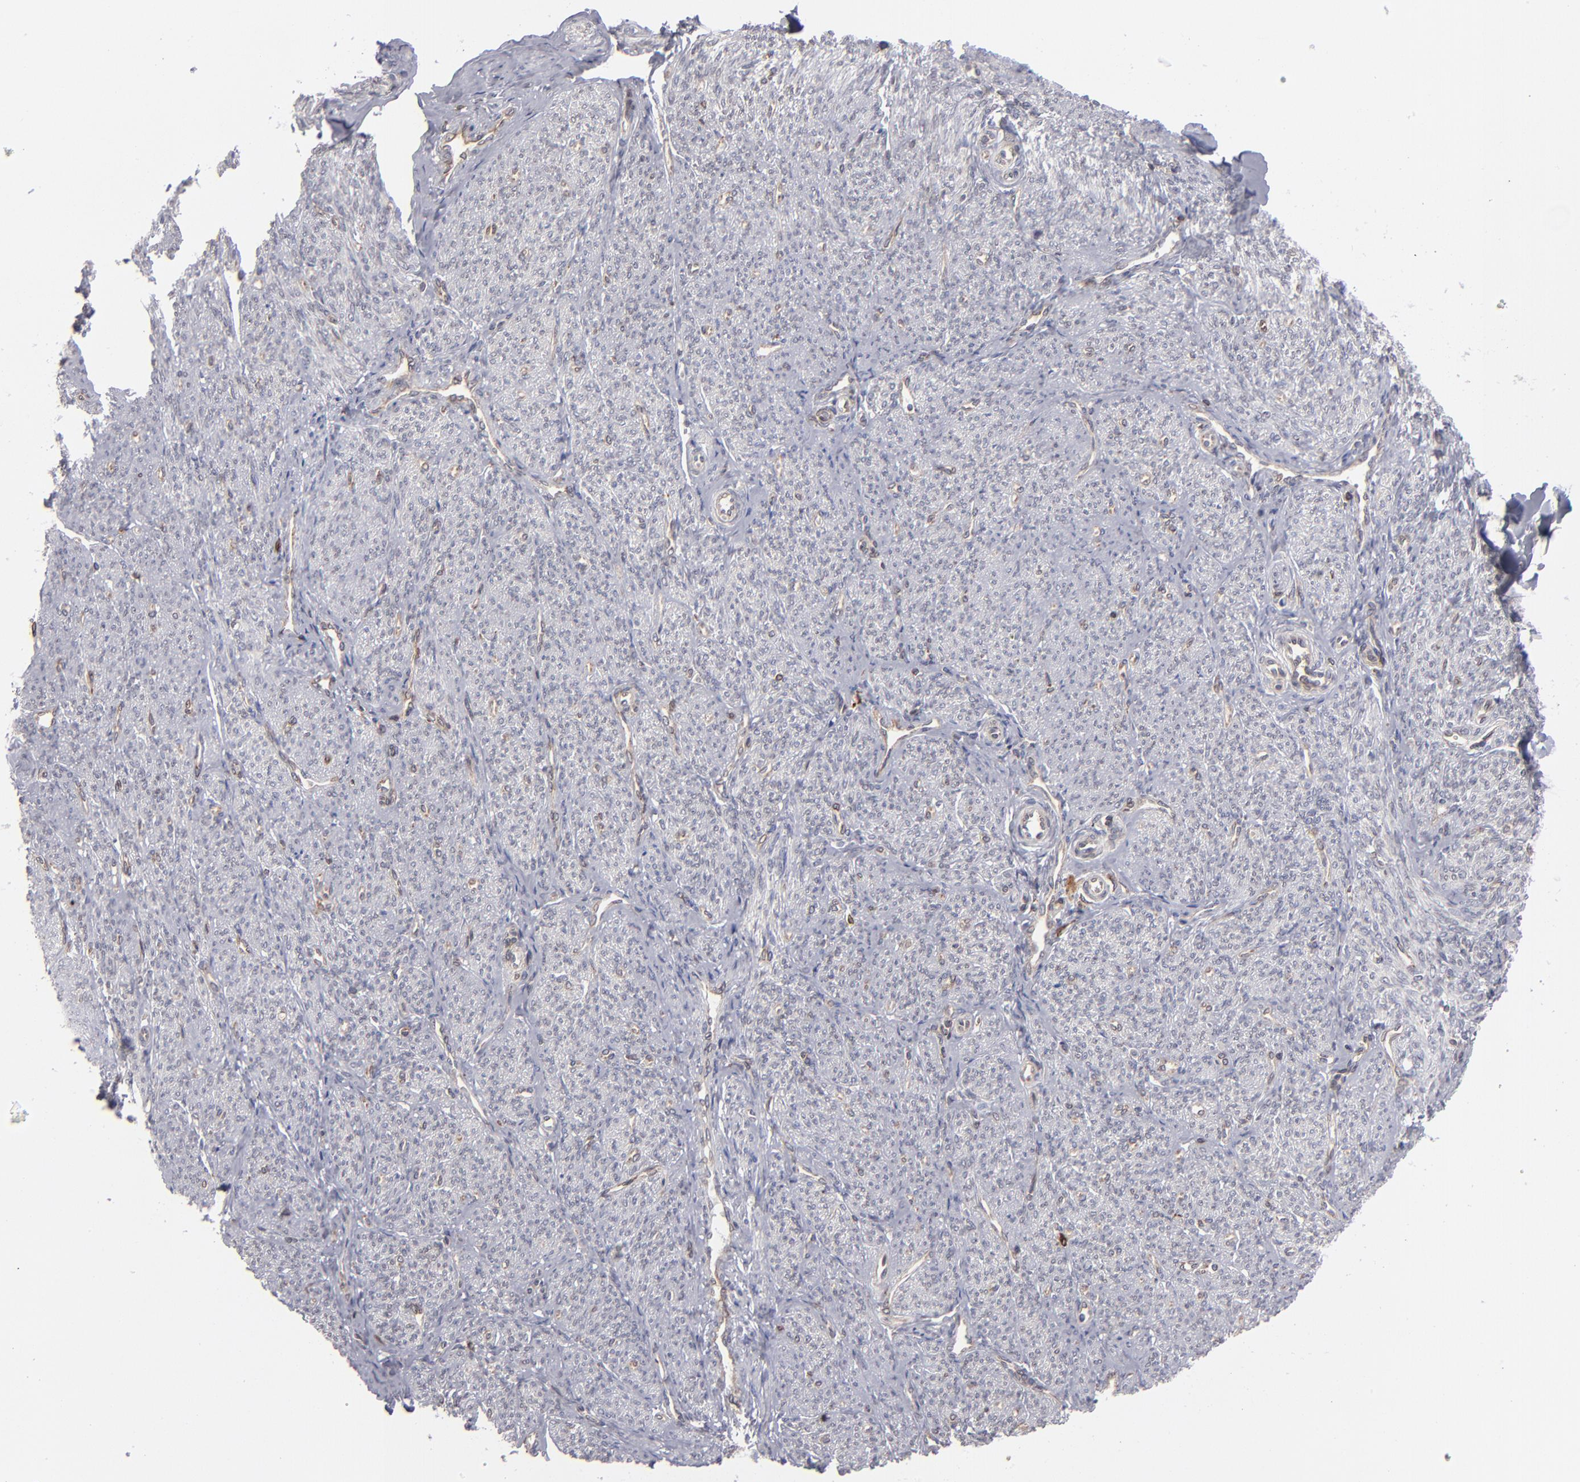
{"staining": {"intensity": "negative", "quantity": "none", "location": "none"}, "tissue": "smooth muscle", "cell_type": "Smooth muscle cells", "image_type": "normal", "snomed": [{"axis": "morphology", "description": "Normal tissue, NOS"}, {"axis": "topography", "description": "Smooth muscle"}], "caption": "Immunohistochemistry histopathology image of normal smooth muscle stained for a protein (brown), which shows no positivity in smooth muscle cells.", "gene": "TMX1", "patient": {"sex": "female", "age": 65}}